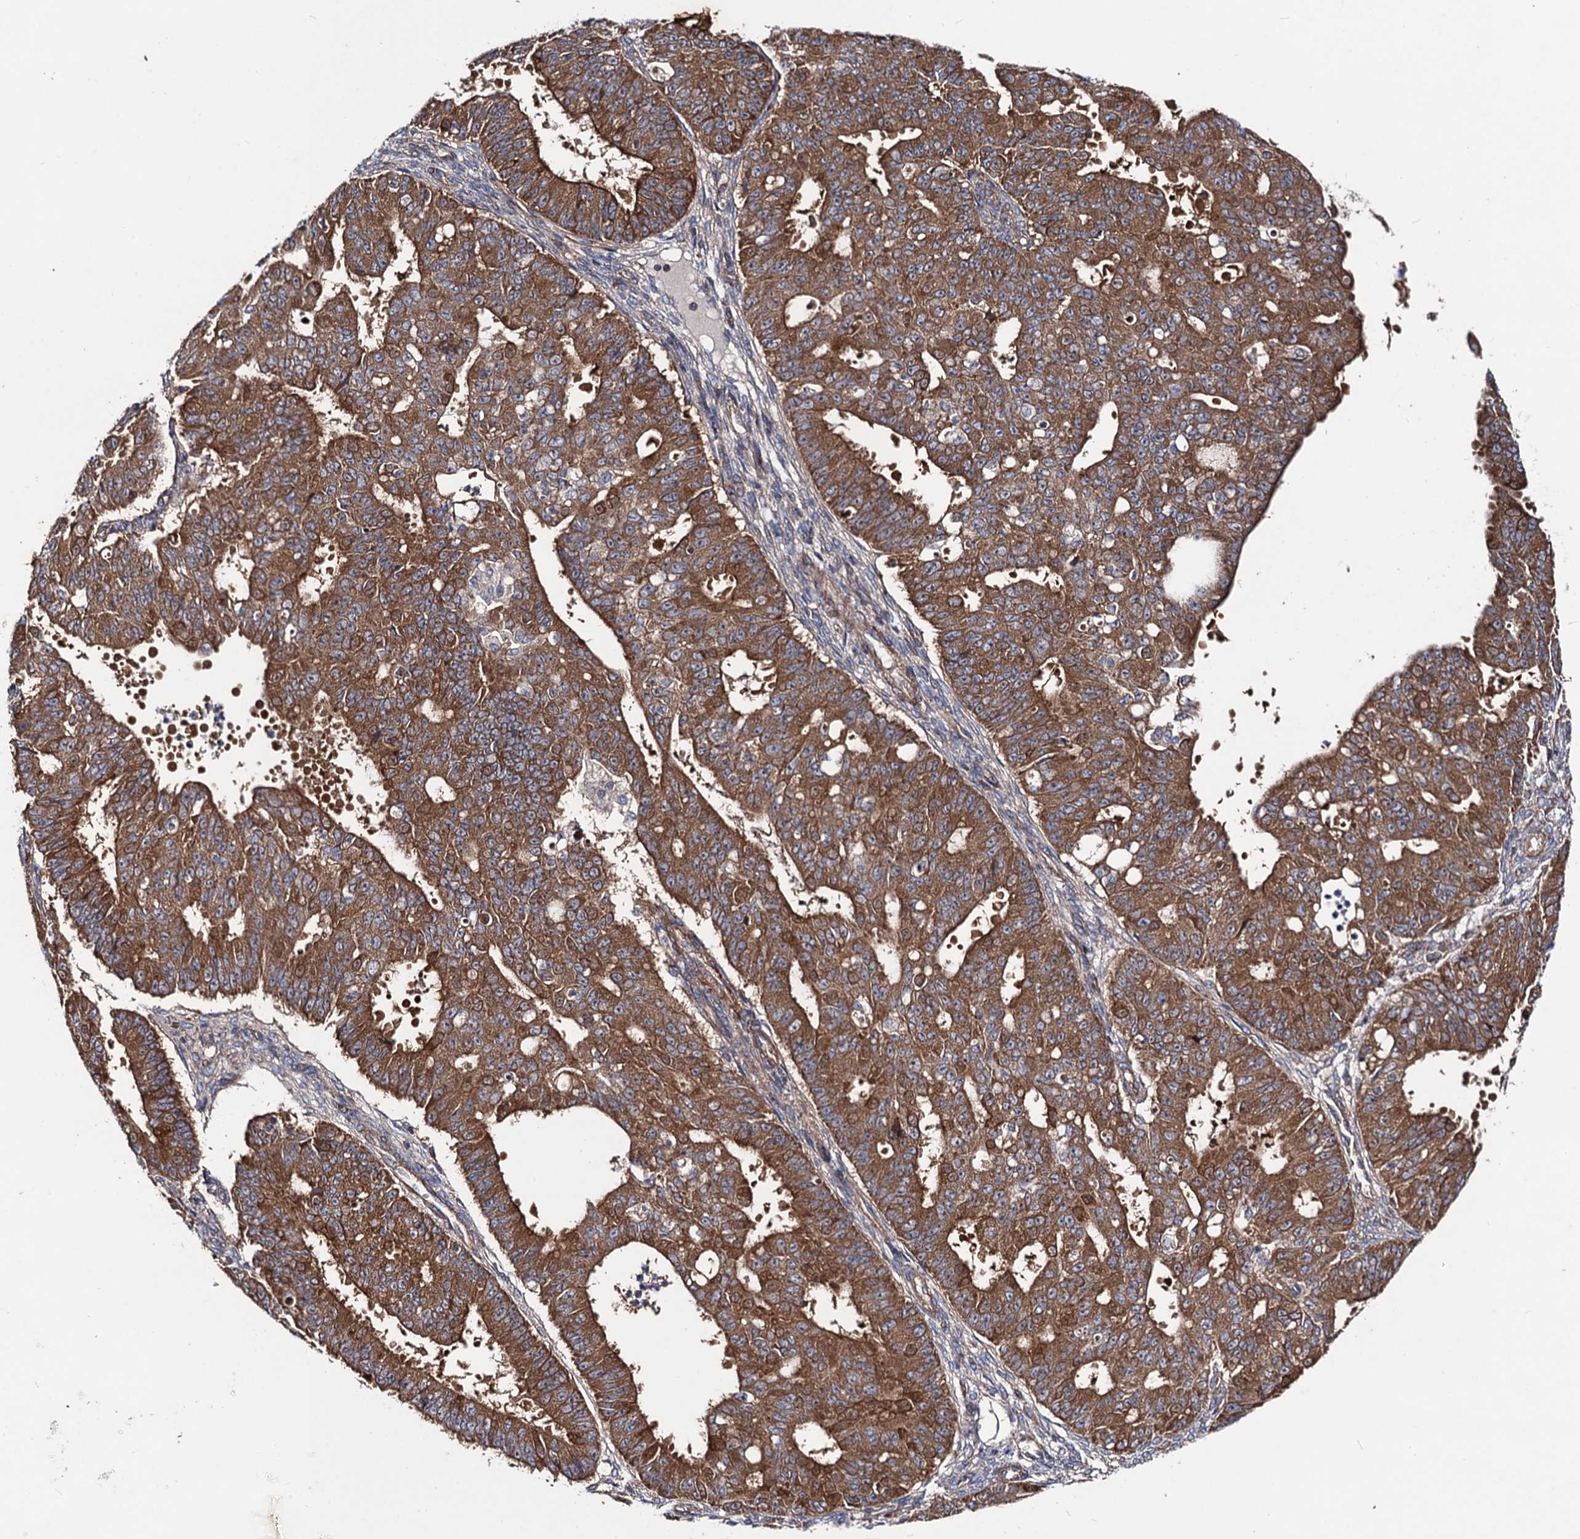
{"staining": {"intensity": "strong", "quantity": ">75%", "location": "cytoplasmic/membranous"}, "tissue": "ovarian cancer", "cell_type": "Tumor cells", "image_type": "cancer", "snomed": [{"axis": "morphology", "description": "Carcinoma, endometroid"}, {"axis": "topography", "description": "Appendix"}, {"axis": "topography", "description": "Ovary"}], "caption": "Endometroid carcinoma (ovarian) stained with a protein marker reveals strong staining in tumor cells.", "gene": "DYDC1", "patient": {"sex": "female", "age": 42}}